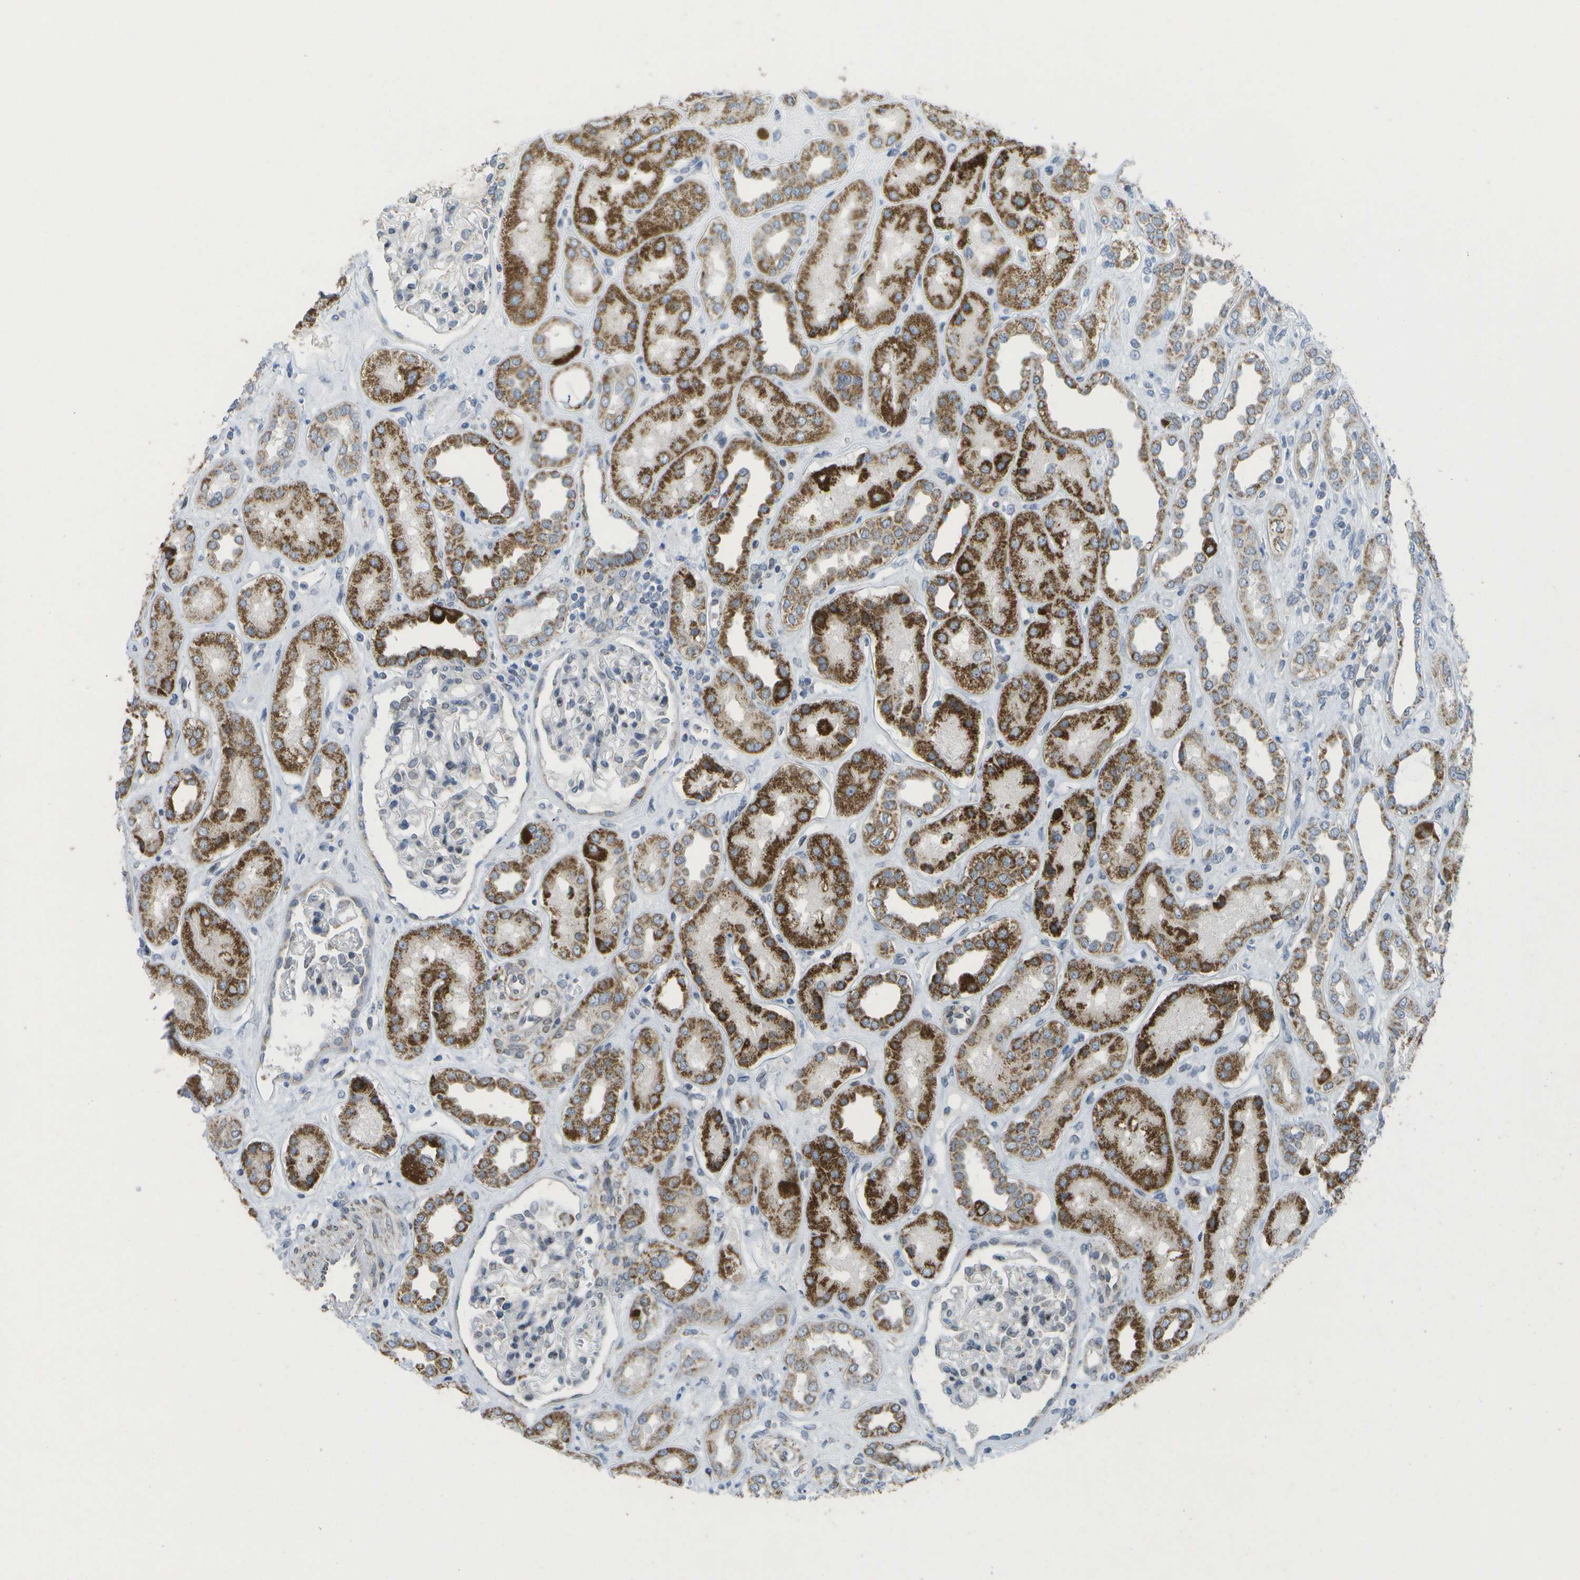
{"staining": {"intensity": "weak", "quantity": "<25%", "location": "cytoplasmic/membranous"}, "tissue": "kidney", "cell_type": "Cells in glomeruli", "image_type": "normal", "snomed": [{"axis": "morphology", "description": "Normal tissue, NOS"}, {"axis": "topography", "description": "Kidney"}], "caption": "High magnification brightfield microscopy of benign kidney stained with DAB (3,3'-diaminobenzidine) (brown) and counterstained with hematoxylin (blue): cells in glomeruli show no significant staining. (Immunohistochemistry (ihc), brightfield microscopy, high magnification).", "gene": "TMEM223", "patient": {"sex": "male", "age": 59}}